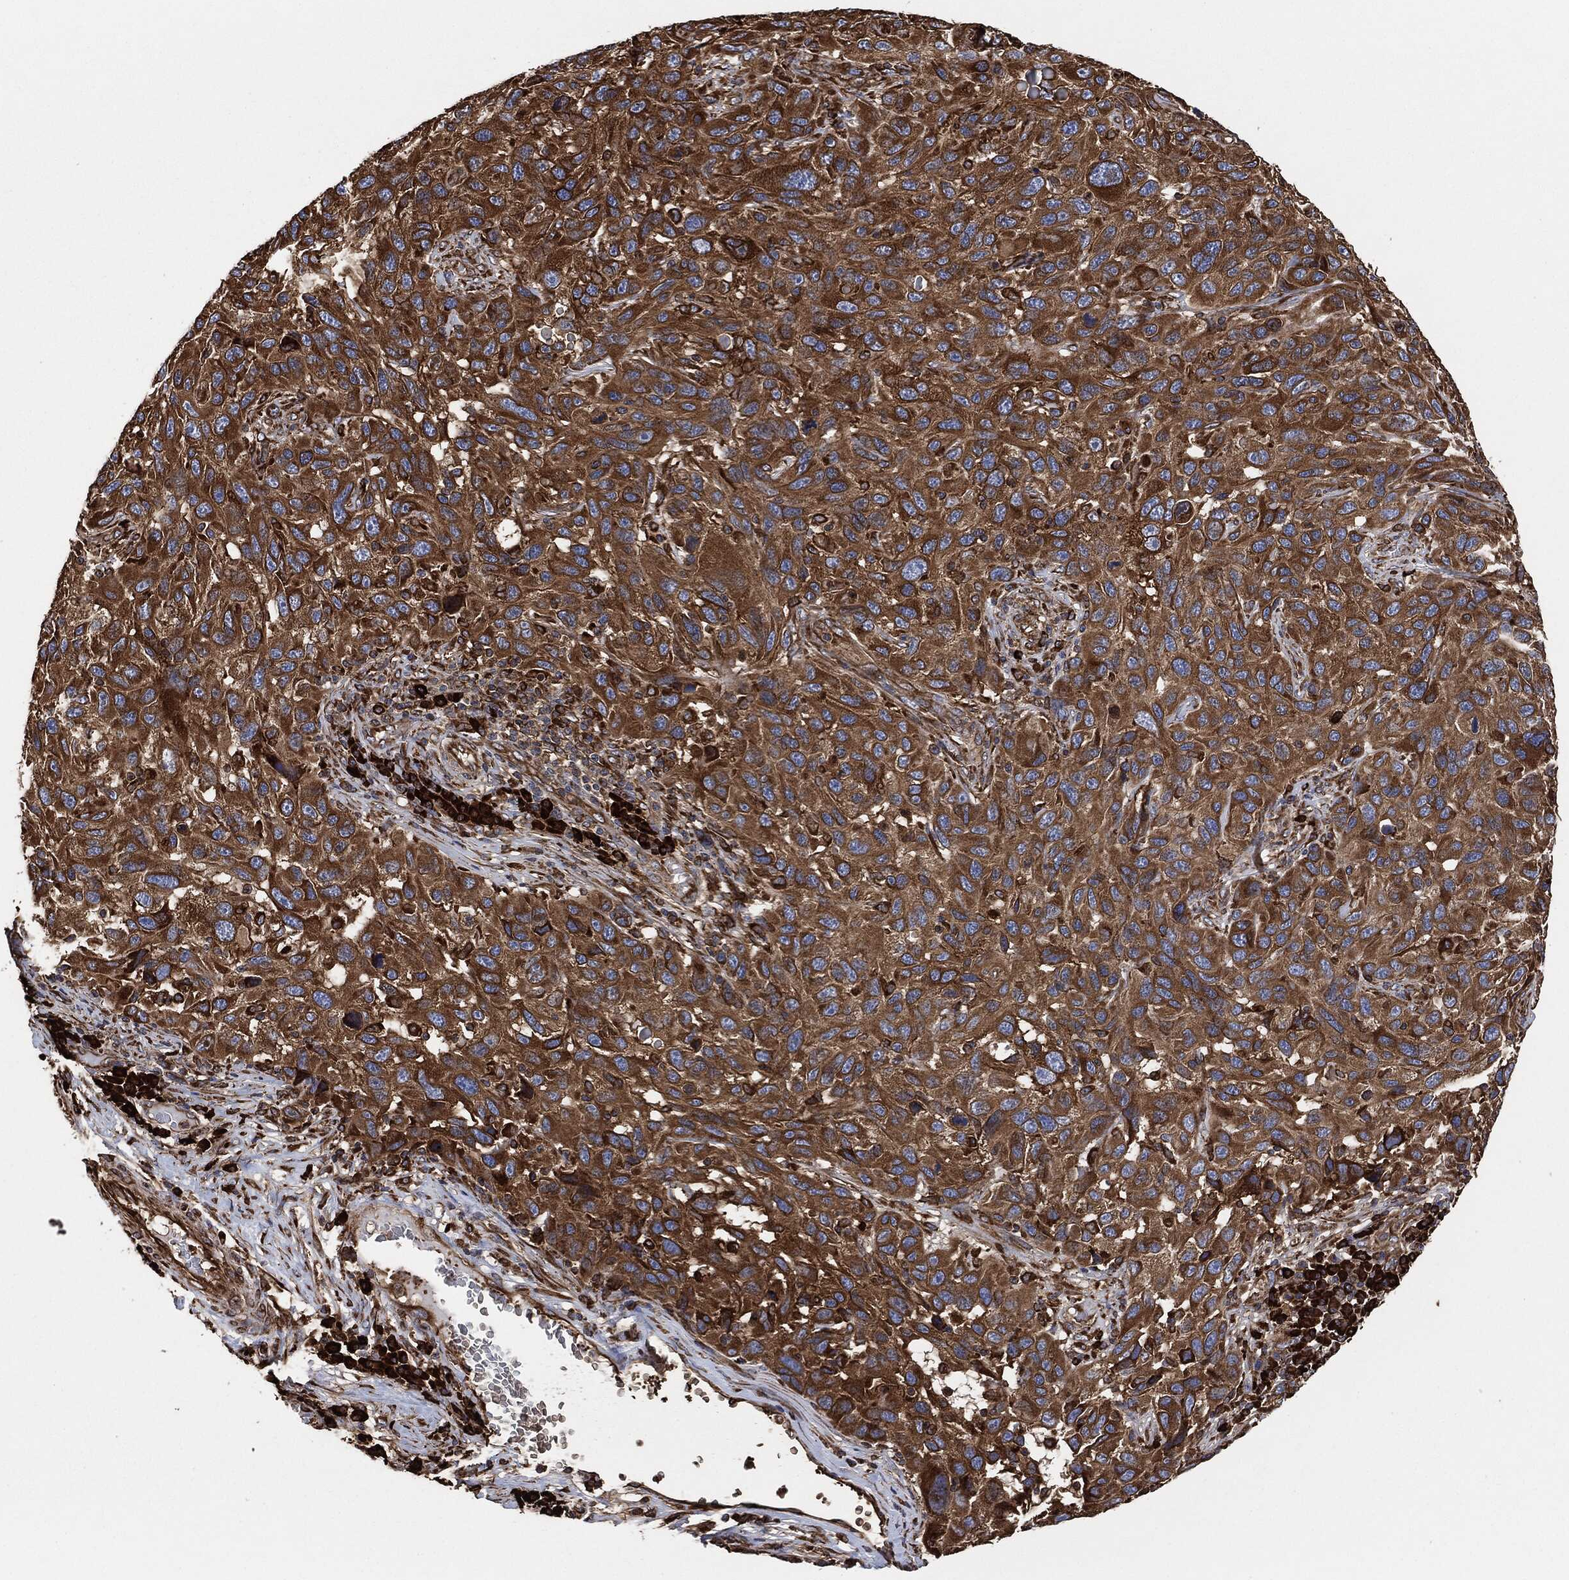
{"staining": {"intensity": "strong", "quantity": ">75%", "location": "cytoplasmic/membranous"}, "tissue": "melanoma", "cell_type": "Tumor cells", "image_type": "cancer", "snomed": [{"axis": "morphology", "description": "Malignant melanoma, NOS"}, {"axis": "topography", "description": "Skin"}], "caption": "Human malignant melanoma stained for a protein (brown) demonstrates strong cytoplasmic/membranous positive expression in approximately >75% of tumor cells.", "gene": "AMFR", "patient": {"sex": "male", "age": 53}}